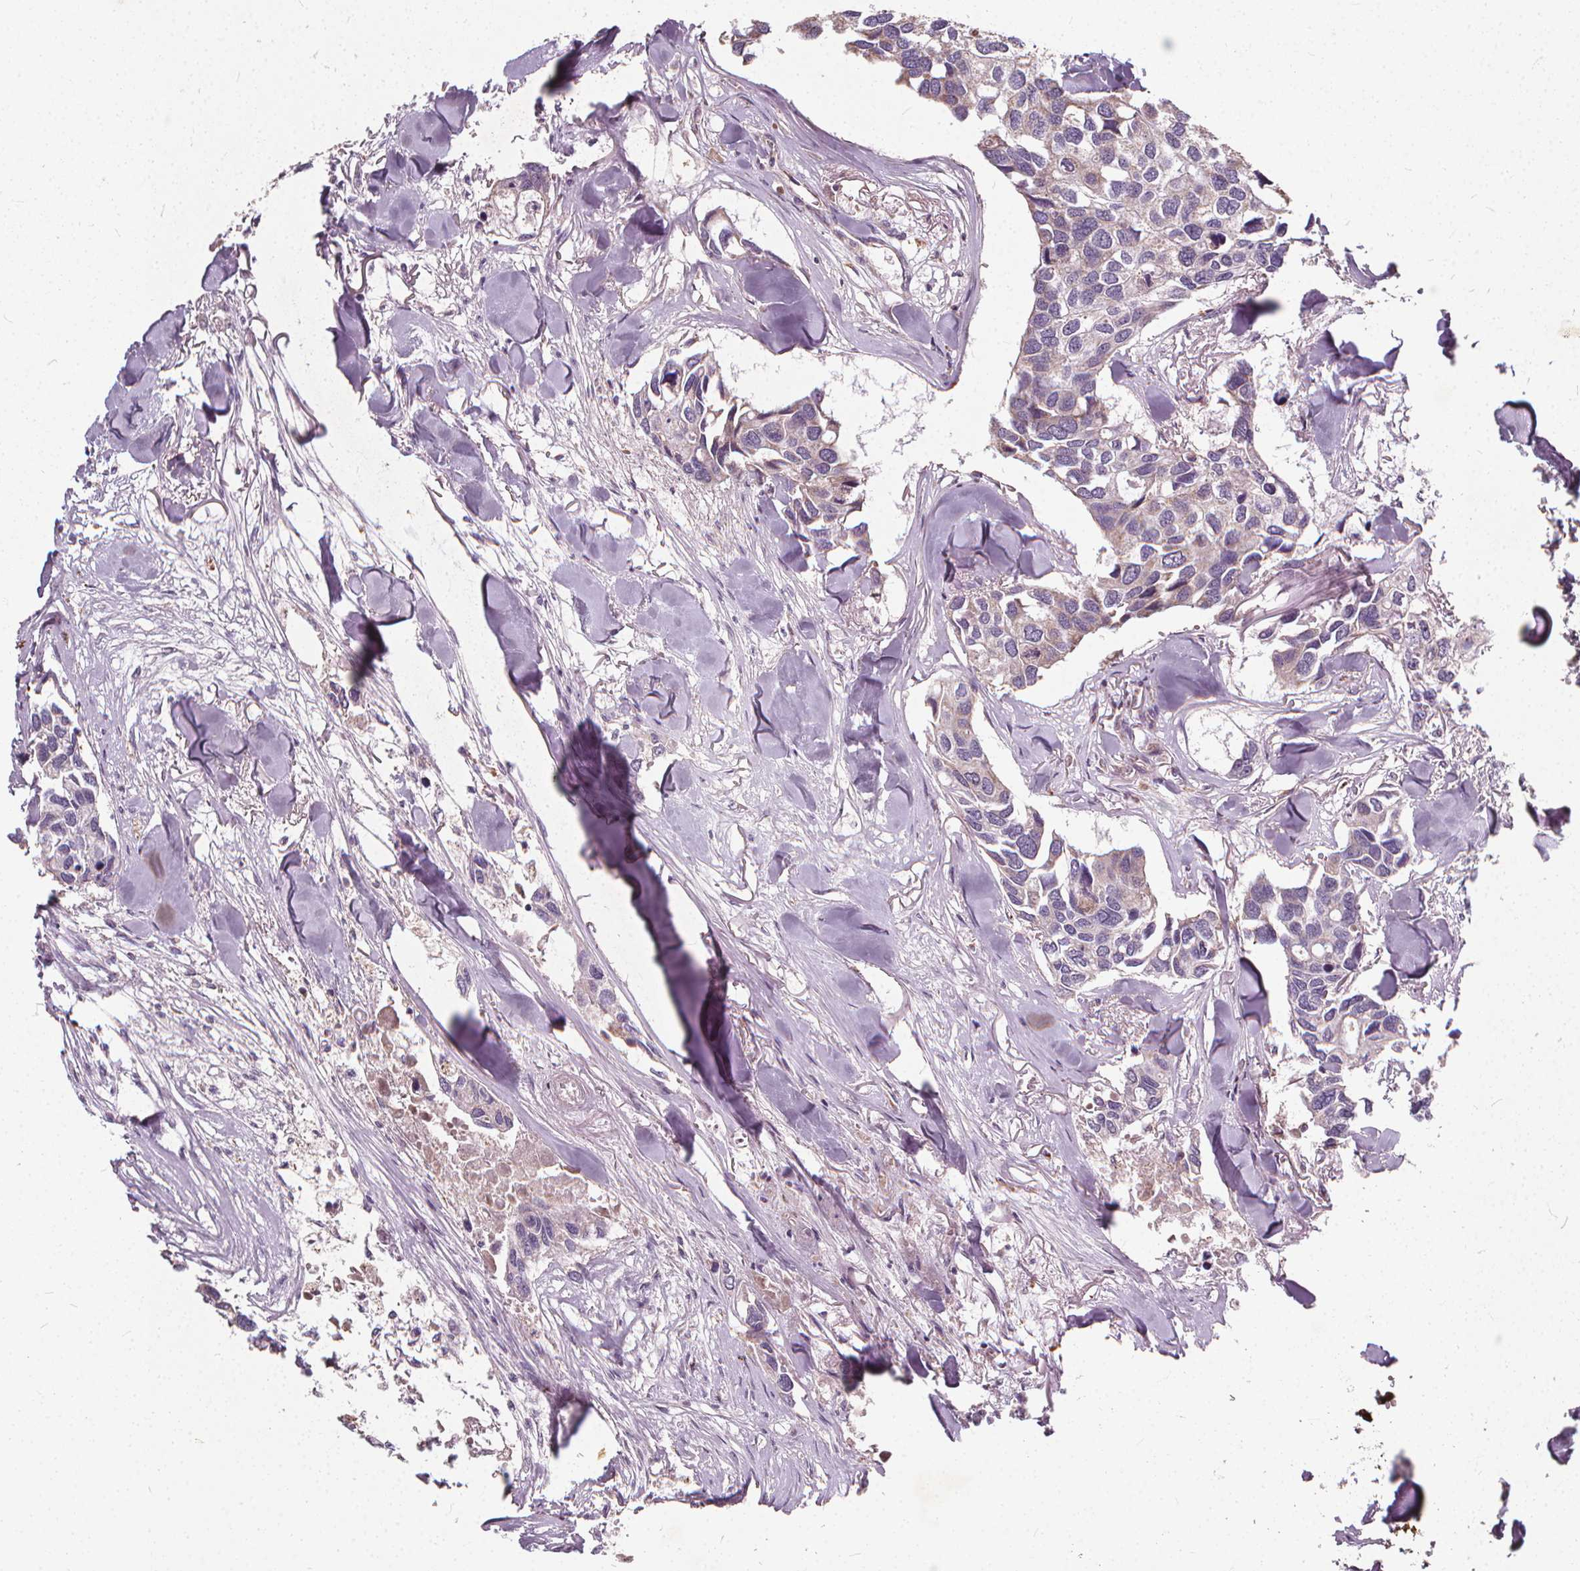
{"staining": {"intensity": "weak", "quantity": "<25%", "location": "cytoplasmic/membranous"}, "tissue": "breast cancer", "cell_type": "Tumor cells", "image_type": "cancer", "snomed": [{"axis": "morphology", "description": "Duct carcinoma"}, {"axis": "topography", "description": "Breast"}], "caption": "DAB (3,3'-diaminobenzidine) immunohistochemical staining of human intraductal carcinoma (breast) shows no significant positivity in tumor cells. Brightfield microscopy of IHC stained with DAB (3,3'-diaminobenzidine) (brown) and hematoxylin (blue), captured at high magnification.", "gene": "ORAI2", "patient": {"sex": "female", "age": 83}}